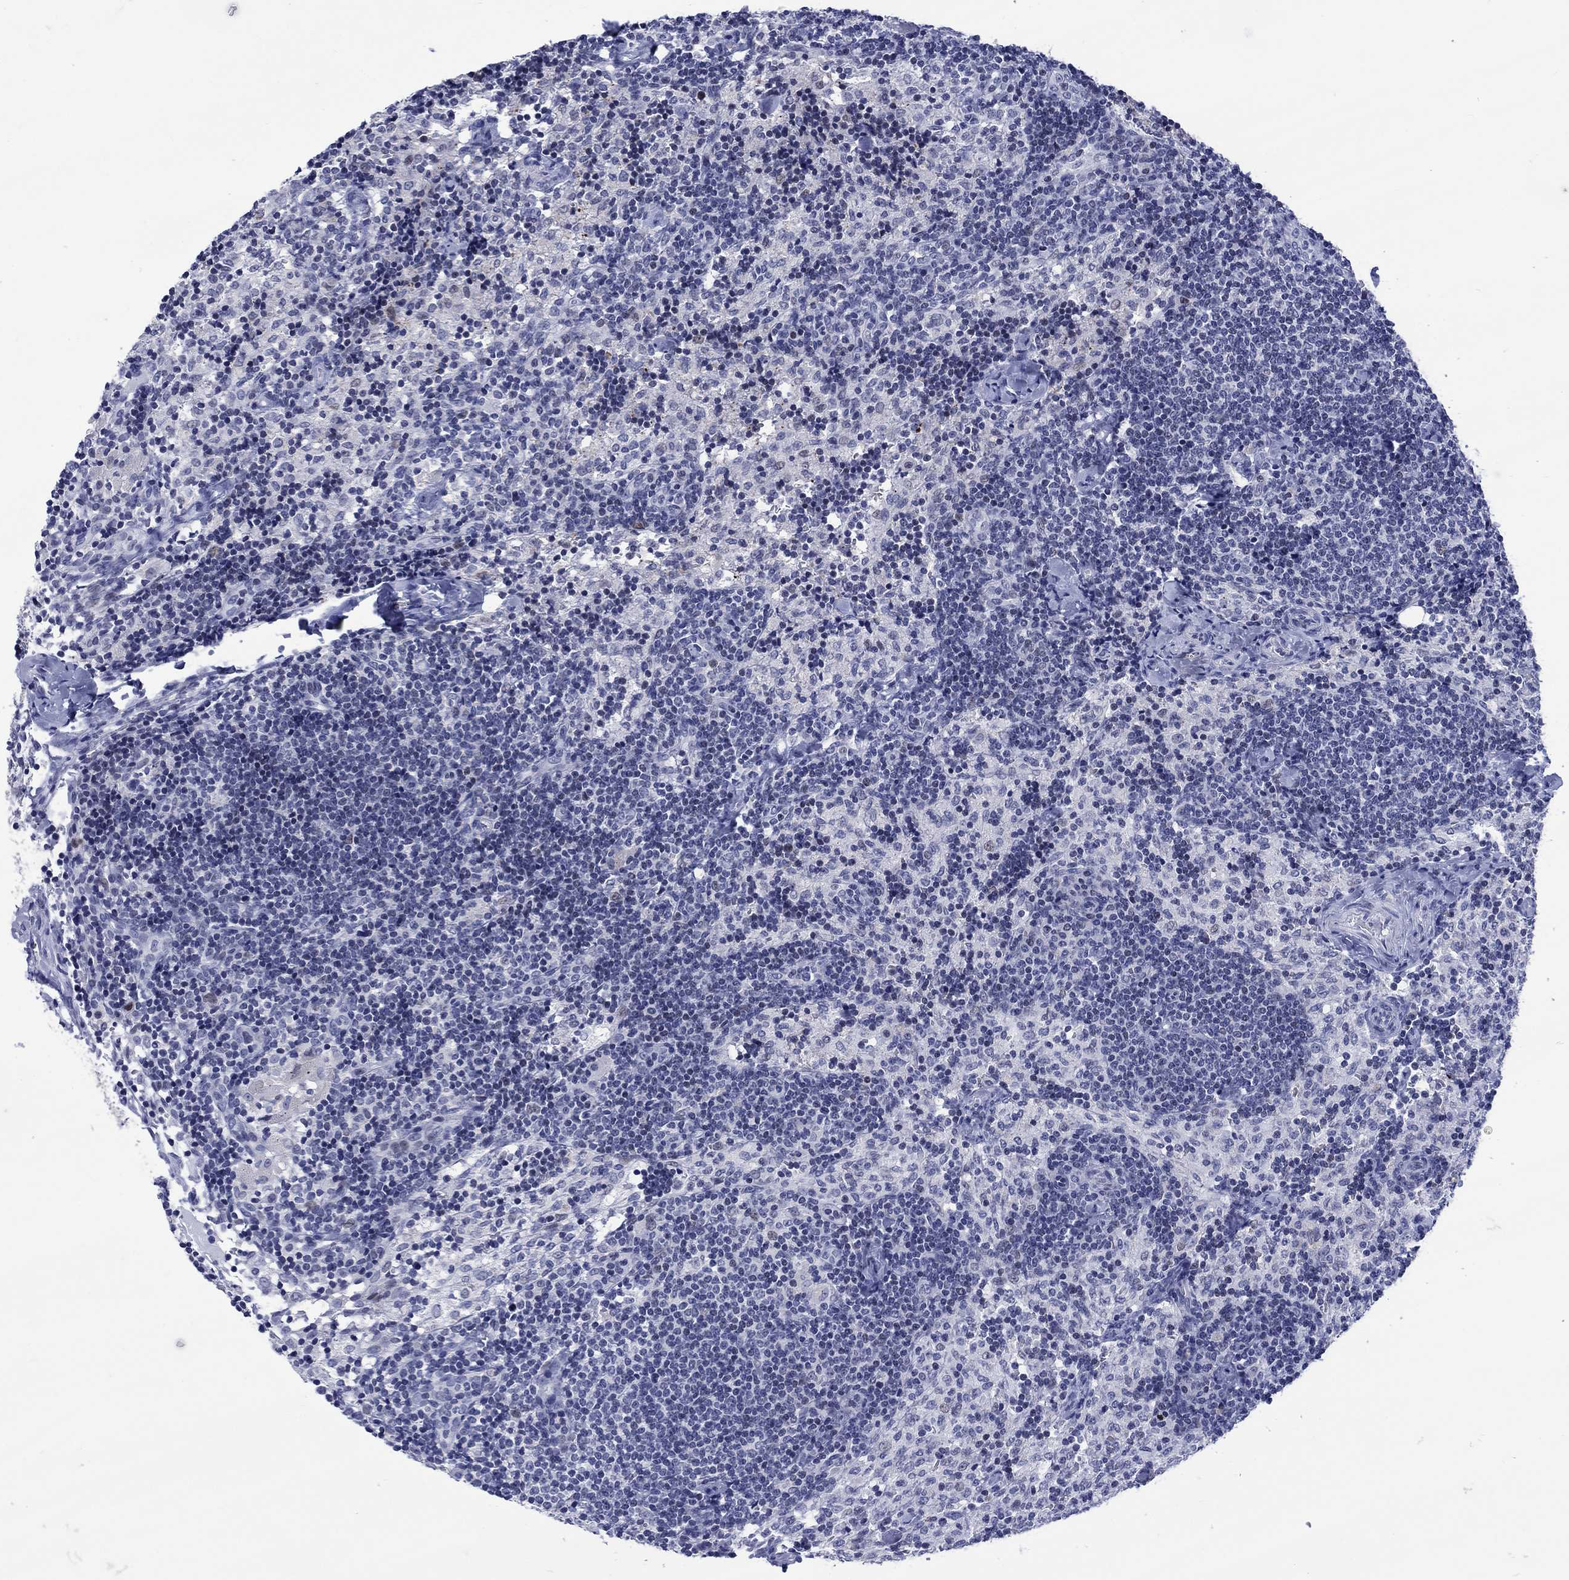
{"staining": {"intensity": "negative", "quantity": "none", "location": "none"}, "tissue": "lymph node", "cell_type": "Germinal center cells", "image_type": "normal", "snomed": [{"axis": "morphology", "description": "Normal tissue, NOS"}, {"axis": "topography", "description": "Lymph node"}], "caption": "A micrograph of human lymph node is negative for staining in germinal center cells.", "gene": "CDCA2", "patient": {"sex": "female", "age": 52}}